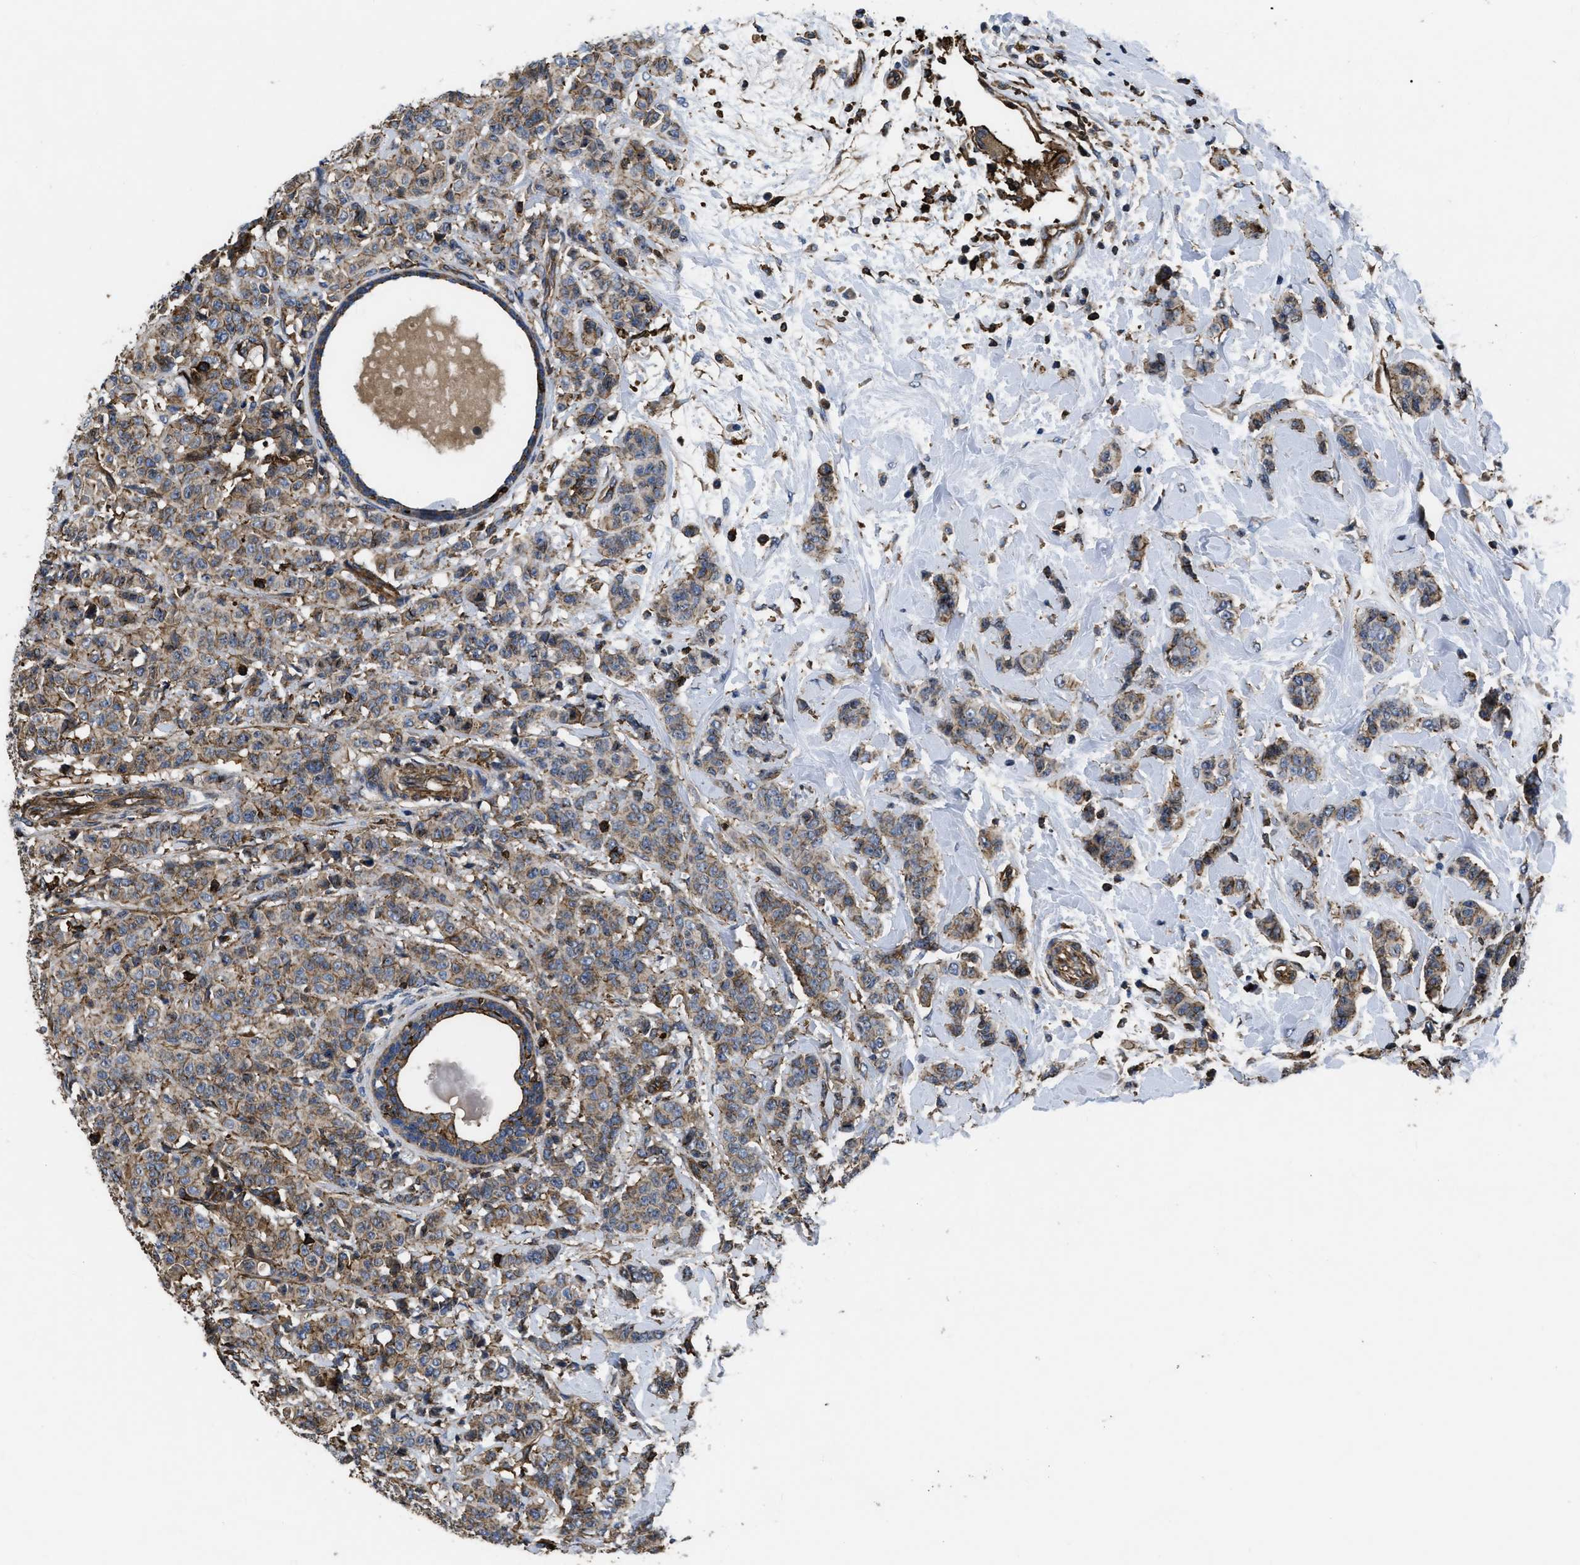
{"staining": {"intensity": "moderate", "quantity": ">75%", "location": "cytoplasmic/membranous"}, "tissue": "breast cancer", "cell_type": "Tumor cells", "image_type": "cancer", "snomed": [{"axis": "morphology", "description": "Normal tissue, NOS"}, {"axis": "morphology", "description": "Duct carcinoma"}, {"axis": "topography", "description": "Breast"}], "caption": "Protein staining of intraductal carcinoma (breast) tissue exhibits moderate cytoplasmic/membranous expression in approximately >75% of tumor cells. The staining was performed using DAB (3,3'-diaminobenzidine), with brown indicating positive protein expression. Nuclei are stained blue with hematoxylin.", "gene": "SCUBE2", "patient": {"sex": "female", "age": 40}}